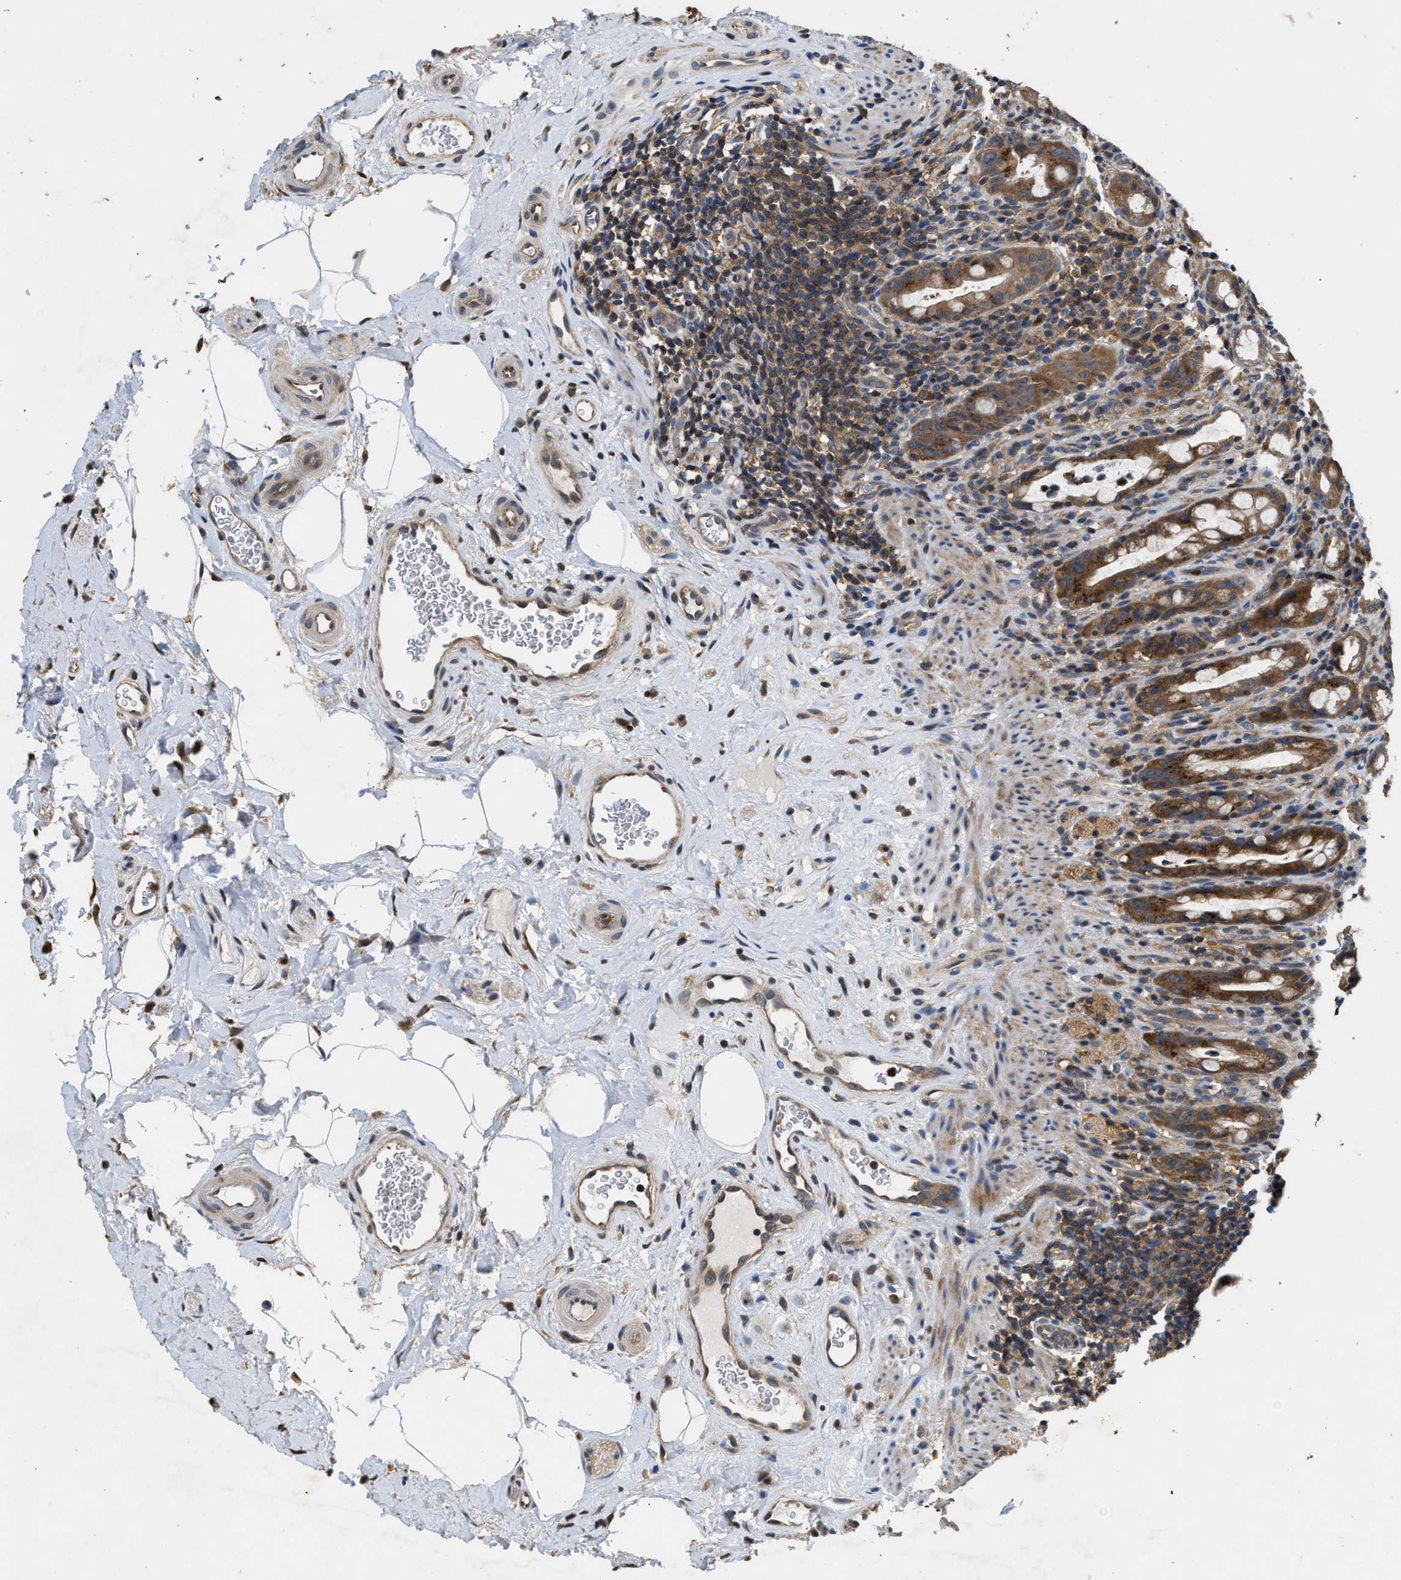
{"staining": {"intensity": "moderate", "quantity": ">75%", "location": "cytoplasmic/membranous"}, "tissue": "rectum", "cell_type": "Glandular cells", "image_type": "normal", "snomed": [{"axis": "morphology", "description": "Normal tissue, NOS"}, {"axis": "topography", "description": "Rectum"}], "caption": "This histopathology image demonstrates benign rectum stained with immunohistochemistry to label a protein in brown. The cytoplasmic/membranous of glandular cells show moderate positivity for the protein. Nuclei are counter-stained blue.", "gene": "CHUK", "patient": {"sex": "male", "age": 44}}